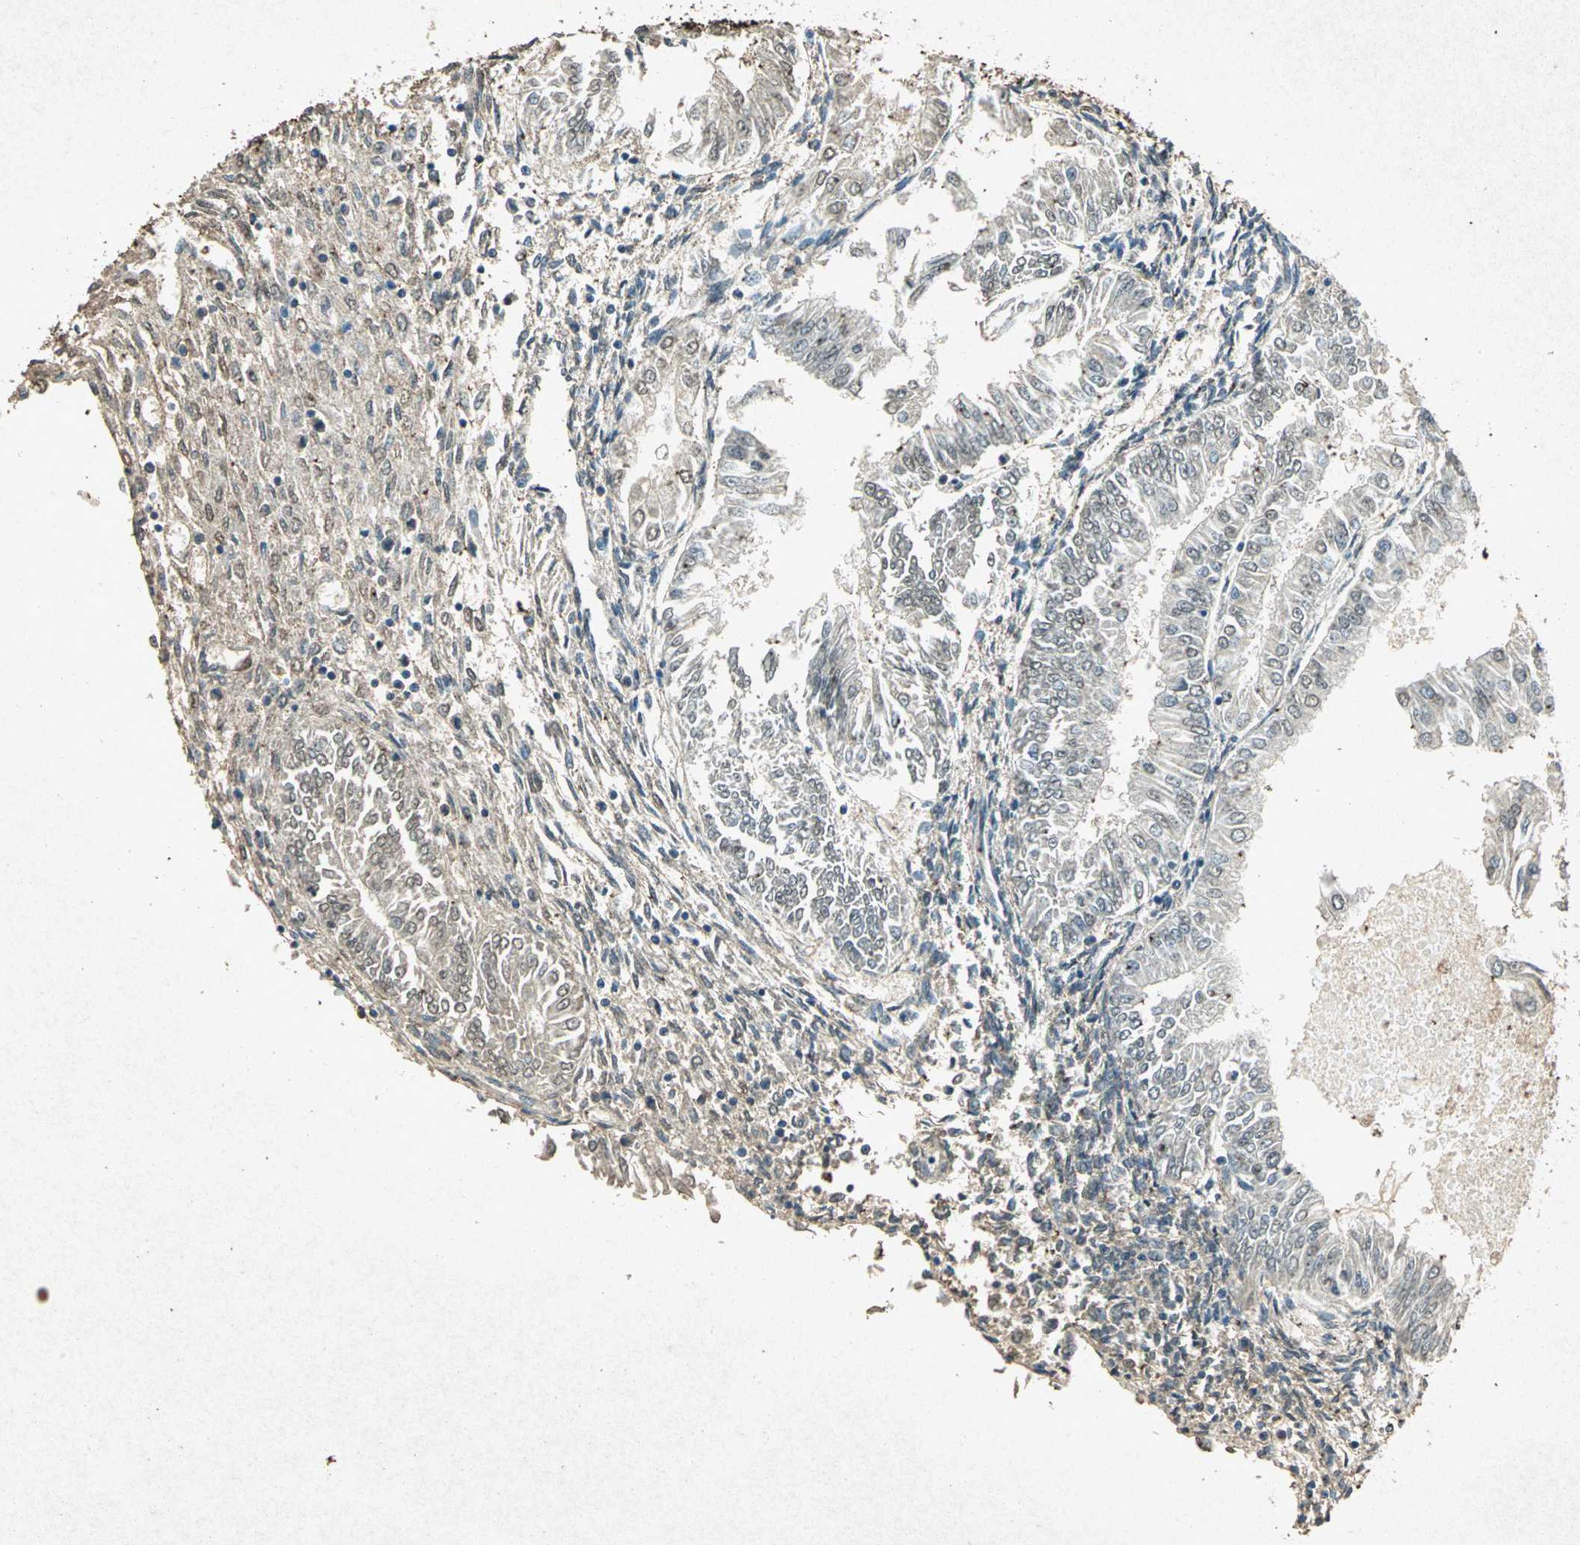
{"staining": {"intensity": "weak", "quantity": "<25%", "location": "cytoplasmic/membranous"}, "tissue": "endometrial cancer", "cell_type": "Tumor cells", "image_type": "cancer", "snomed": [{"axis": "morphology", "description": "Adenocarcinoma, NOS"}, {"axis": "topography", "description": "Endometrium"}], "caption": "The immunohistochemistry (IHC) image has no significant expression in tumor cells of endometrial adenocarcinoma tissue.", "gene": "PSEN1", "patient": {"sex": "female", "age": 53}}